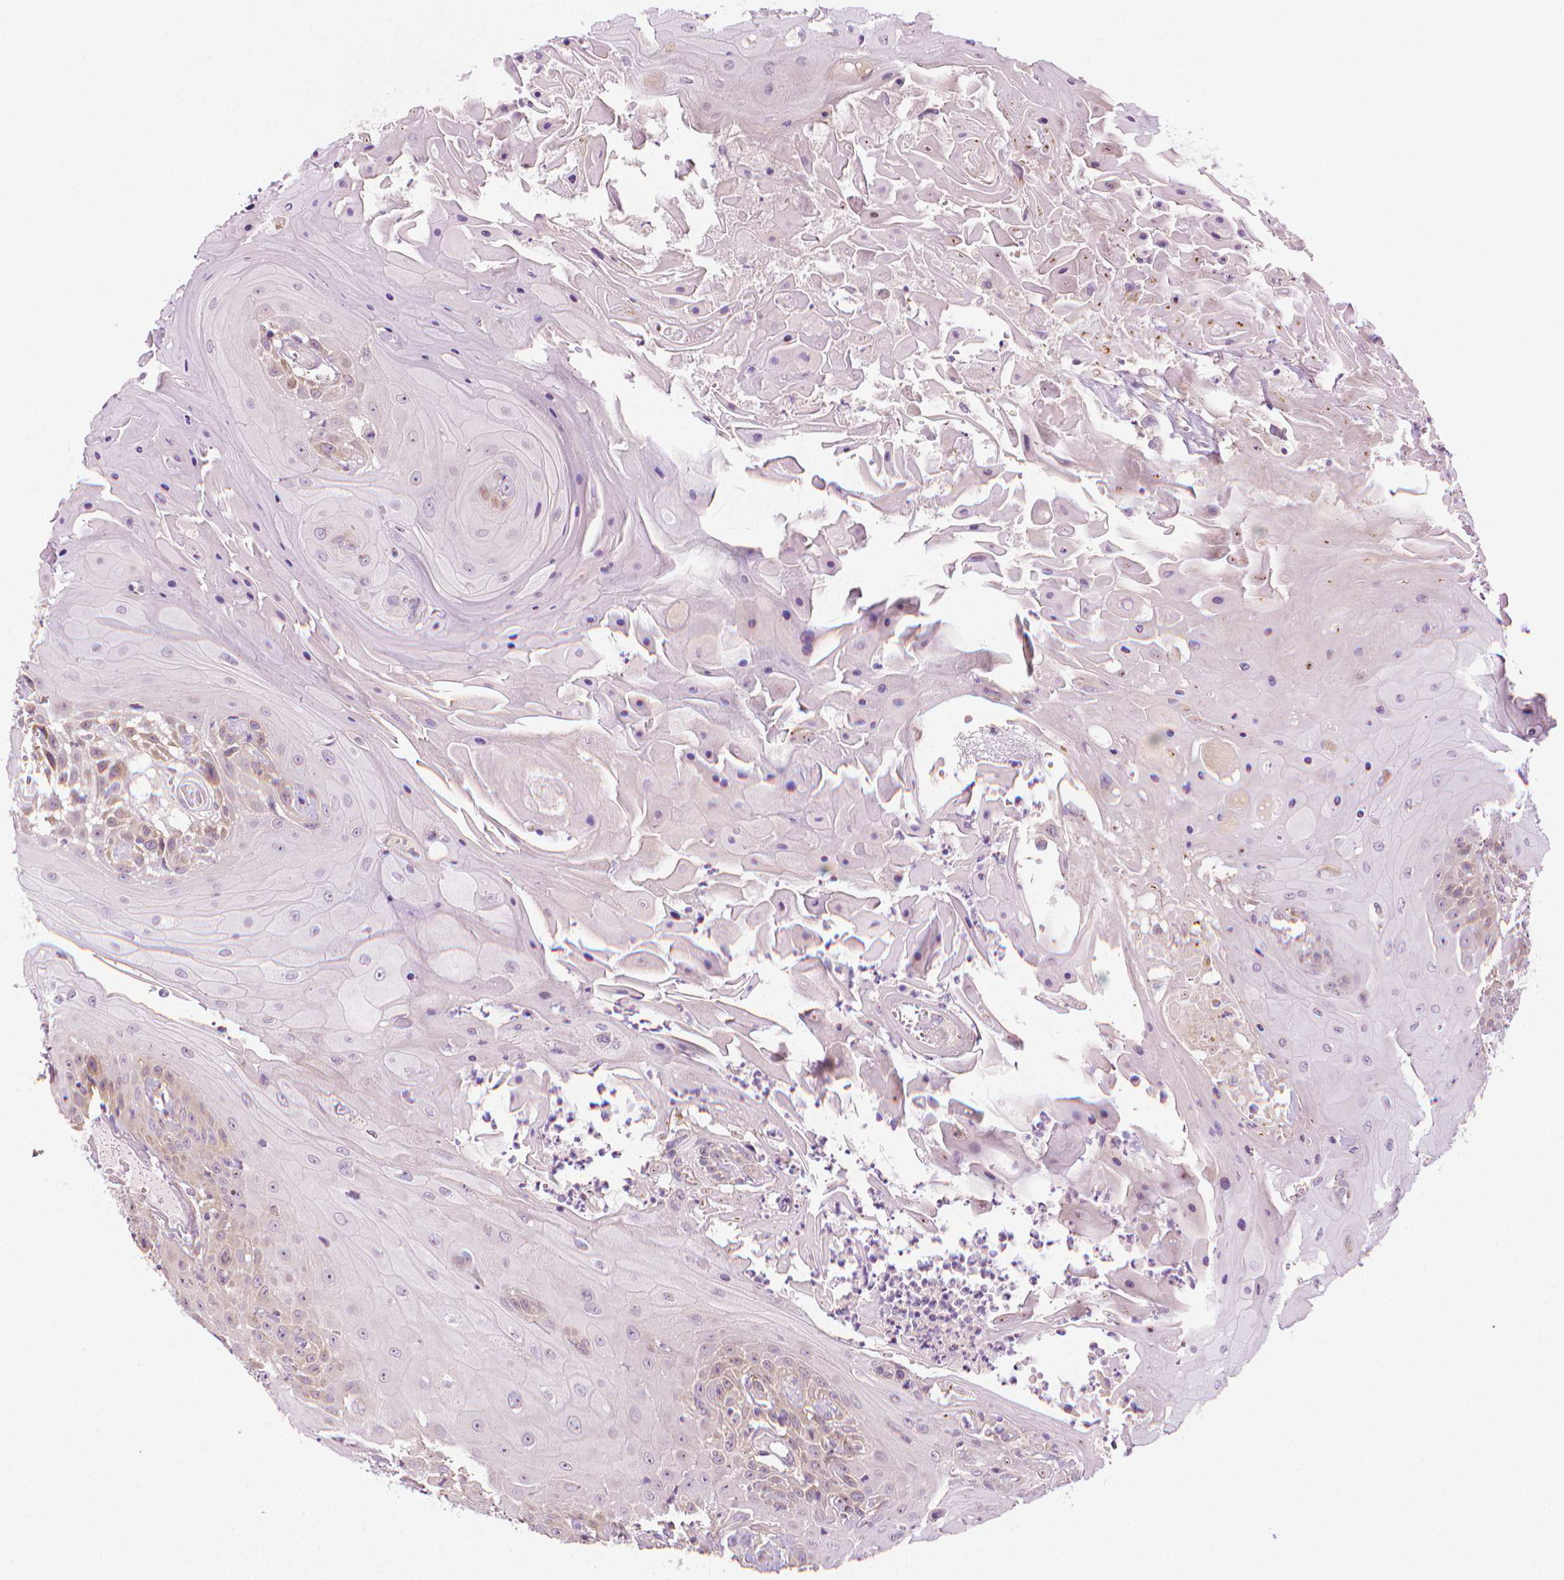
{"staining": {"intensity": "negative", "quantity": "none", "location": "none"}, "tissue": "head and neck cancer", "cell_type": "Tumor cells", "image_type": "cancer", "snomed": [{"axis": "morphology", "description": "Squamous cell carcinoma, NOS"}, {"axis": "topography", "description": "Skin"}, {"axis": "topography", "description": "Head-Neck"}], "caption": "This is an immunohistochemistry micrograph of head and neck cancer. There is no positivity in tumor cells.", "gene": "MCOLN3", "patient": {"sex": "male", "age": 80}}